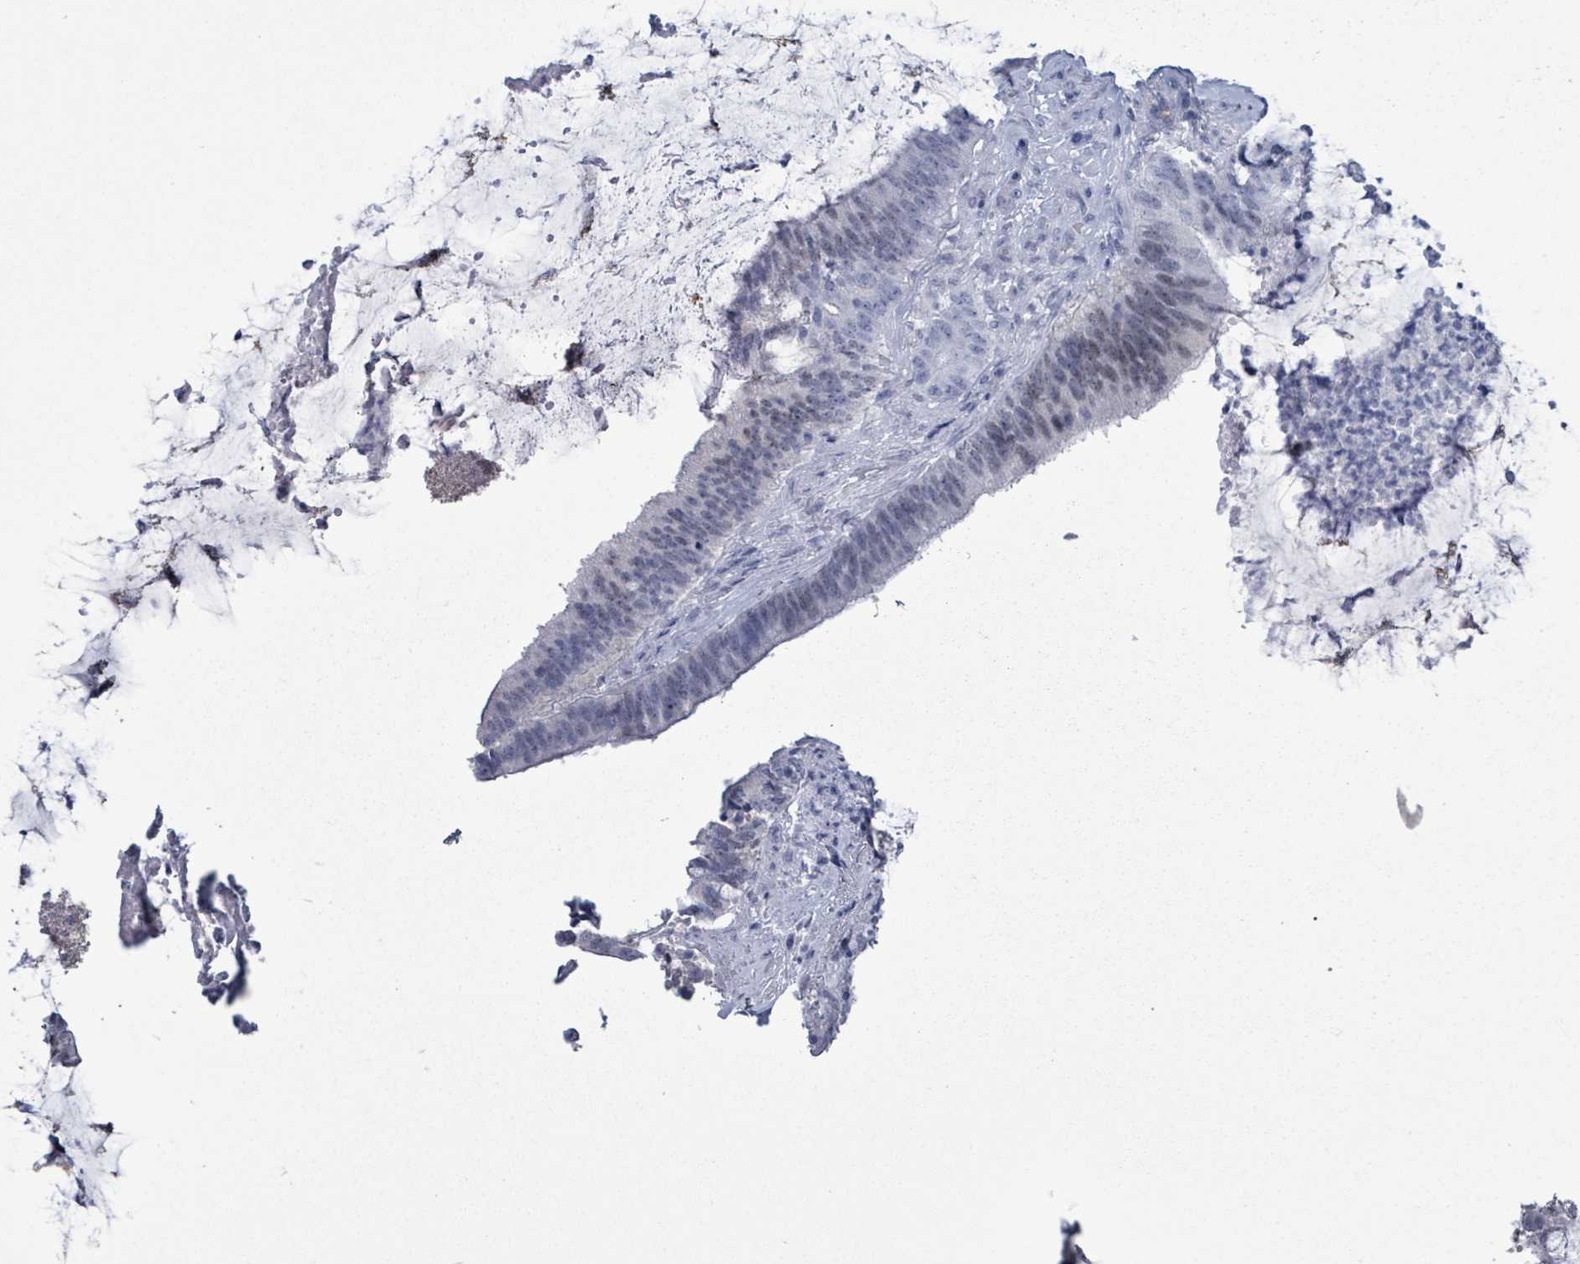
{"staining": {"intensity": "moderate", "quantity": "25%-75%", "location": "nuclear"}, "tissue": "colorectal cancer", "cell_type": "Tumor cells", "image_type": "cancer", "snomed": [{"axis": "morphology", "description": "Adenocarcinoma, NOS"}, {"axis": "topography", "description": "Colon"}], "caption": "Immunohistochemical staining of human colorectal cancer shows moderate nuclear protein expression in approximately 25%-75% of tumor cells. (DAB IHC with brightfield microscopy, high magnification).", "gene": "NKX2-1", "patient": {"sex": "female", "age": 43}}